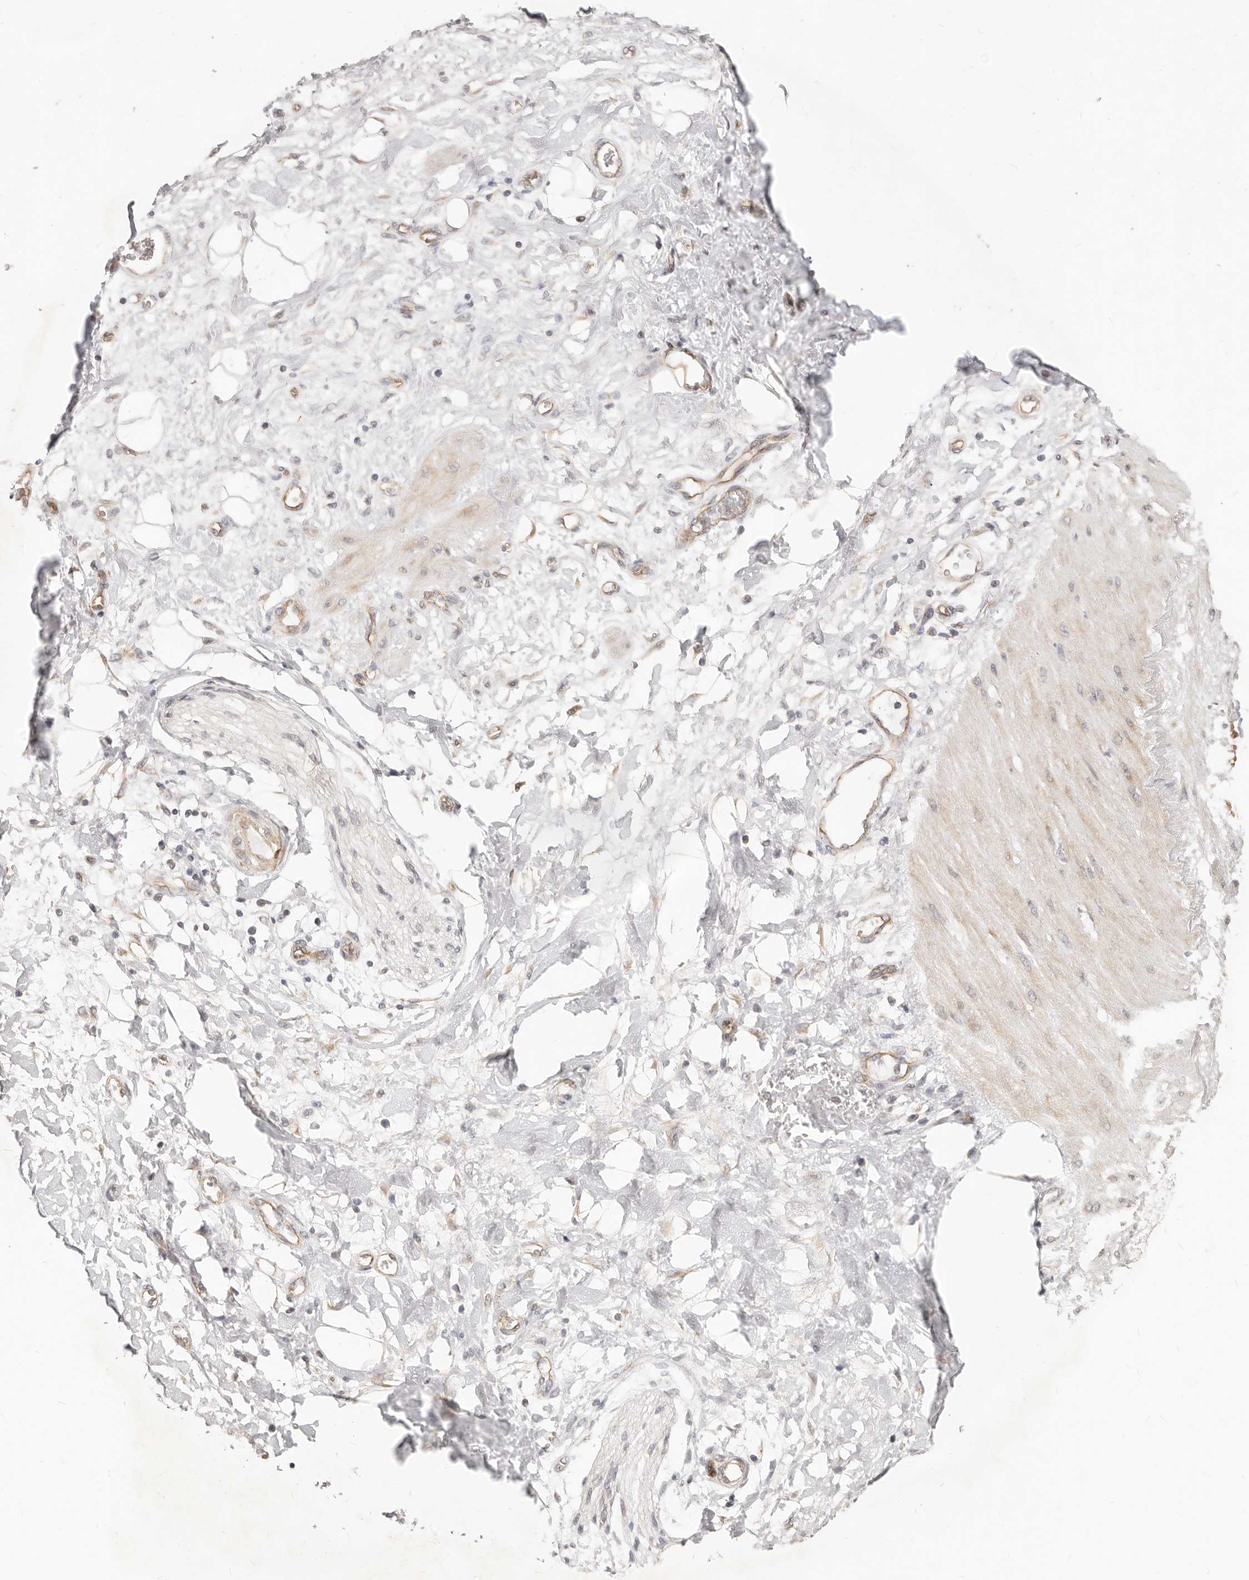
{"staining": {"intensity": "negative", "quantity": "none", "location": "none"}, "tissue": "adipose tissue", "cell_type": "Adipocytes", "image_type": "normal", "snomed": [{"axis": "morphology", "description": "Normal tissue, NOS"}, {"axis": "morphology", "description": "Adenocarcinoma, NOS"}, {"axis": "topography", "description": "Pancreas"}, {"axis": "topography", "description": "Peripheral nerve tissue"}], "caption": "Photomicrograph shows no significant protein positivity in adipocytes of normal adipose tissue. The staining was performed using DAB (3,3'-diaminobenzidine) to visualize the protein expression in brown, while the nuclei were stained in blue with hematoxylin (Magnification: 20x).", "gene": "USP49", "patient": {"sex": "male", "age": 59}}